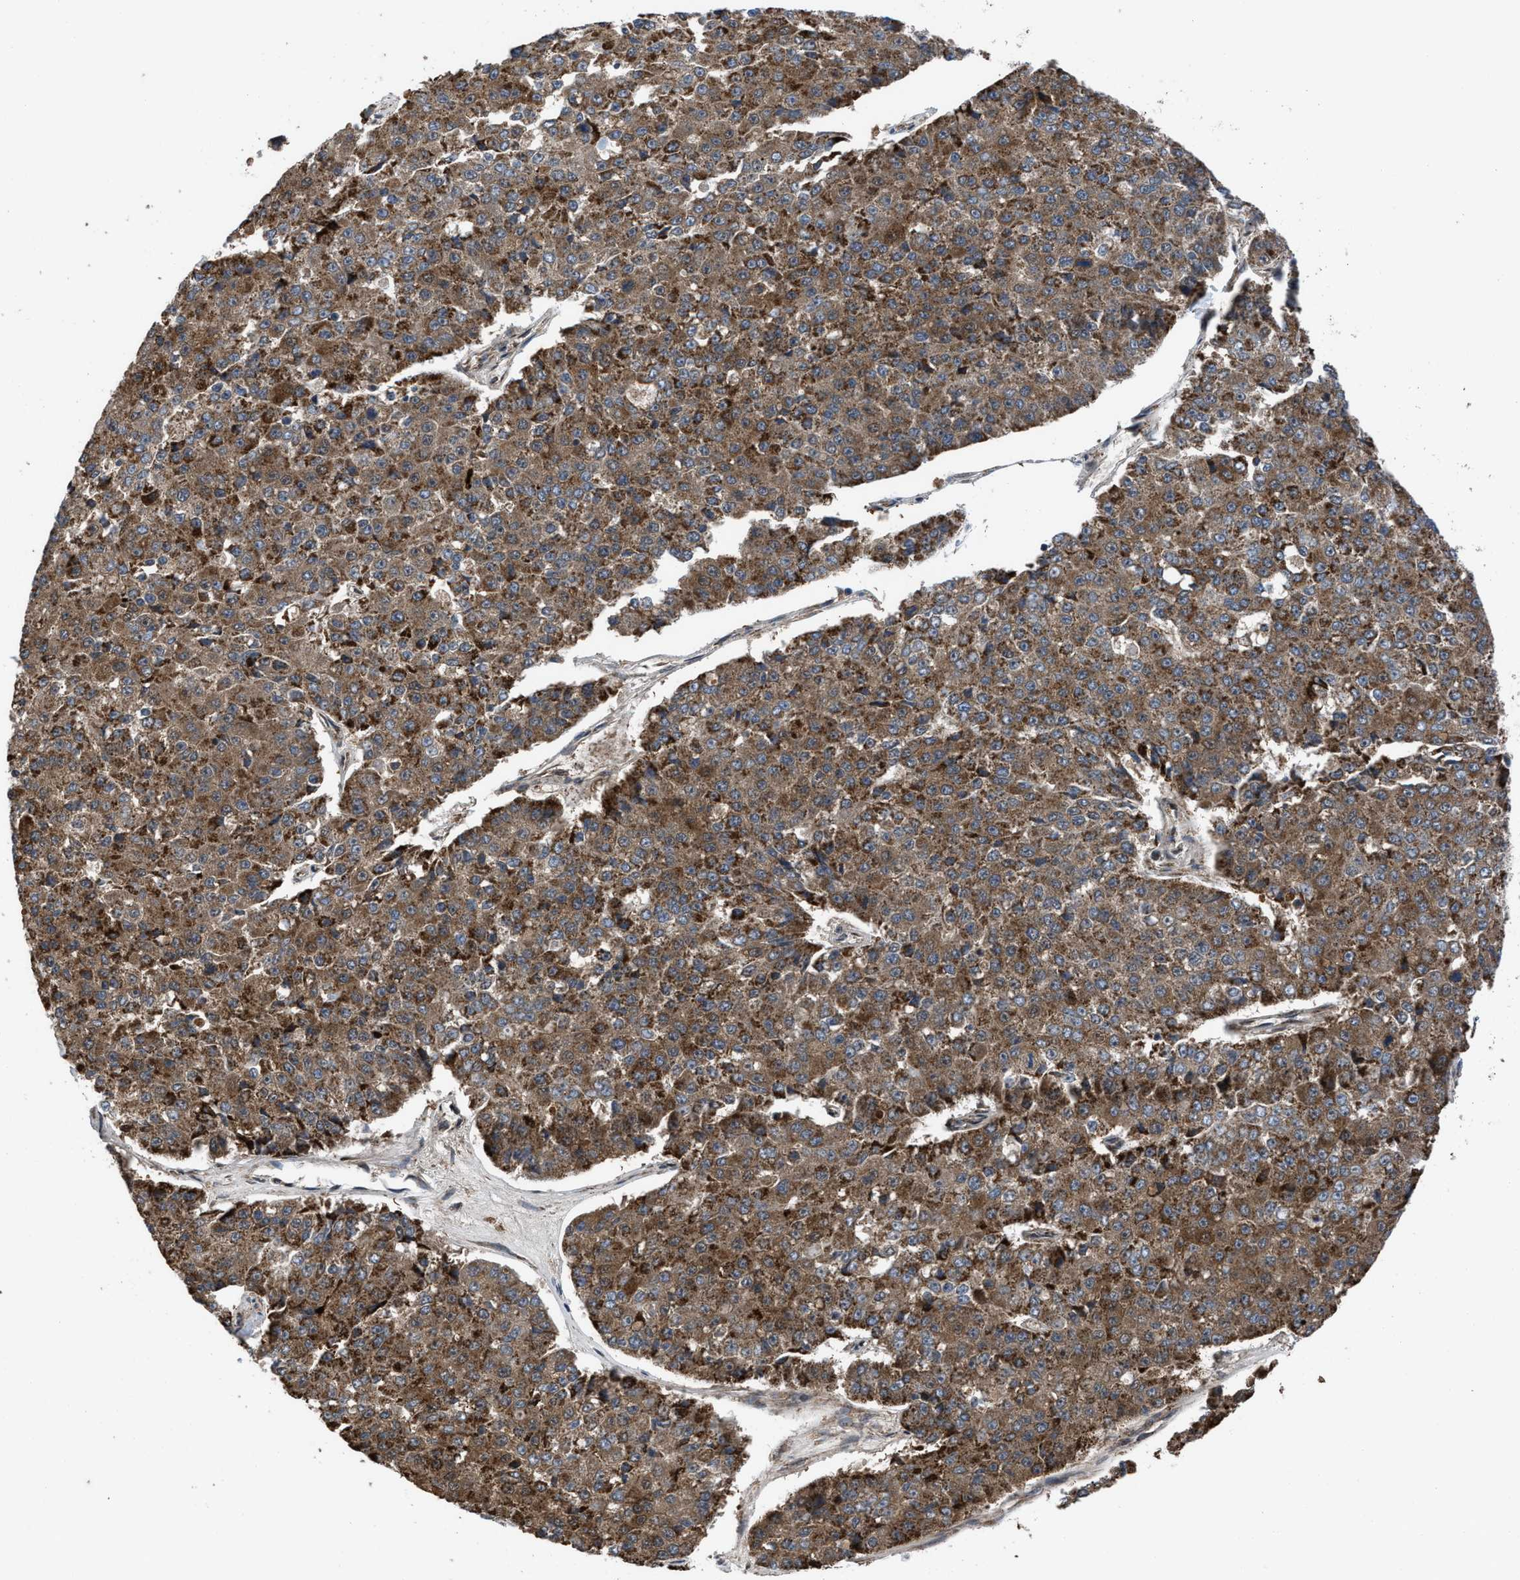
{"staining": {"intensity": "strong", "quantity": ">75%", "location": "cytoplasmic/membranous"}, "tissue": "pancreatic cancer", "cell_type": "Tumor cells", "image_type": "cancer", "snomed": [{"axis": "morphology", "description": "Adenocarcinoma, NOS"}, {"axis": "topography", "description": "Pancreas"}], "caption": "Strong cytoplasmic/membranous staining is identified in about >75% of tumor cells in pancreatic adenocarcinoma. The staining was performed using DAB, with brown indicating positive protein expression. Nuclei are stained blue with hematoxylin.", "gene": "AP3M2", "patient": {"sex": "male", "age": 50}}